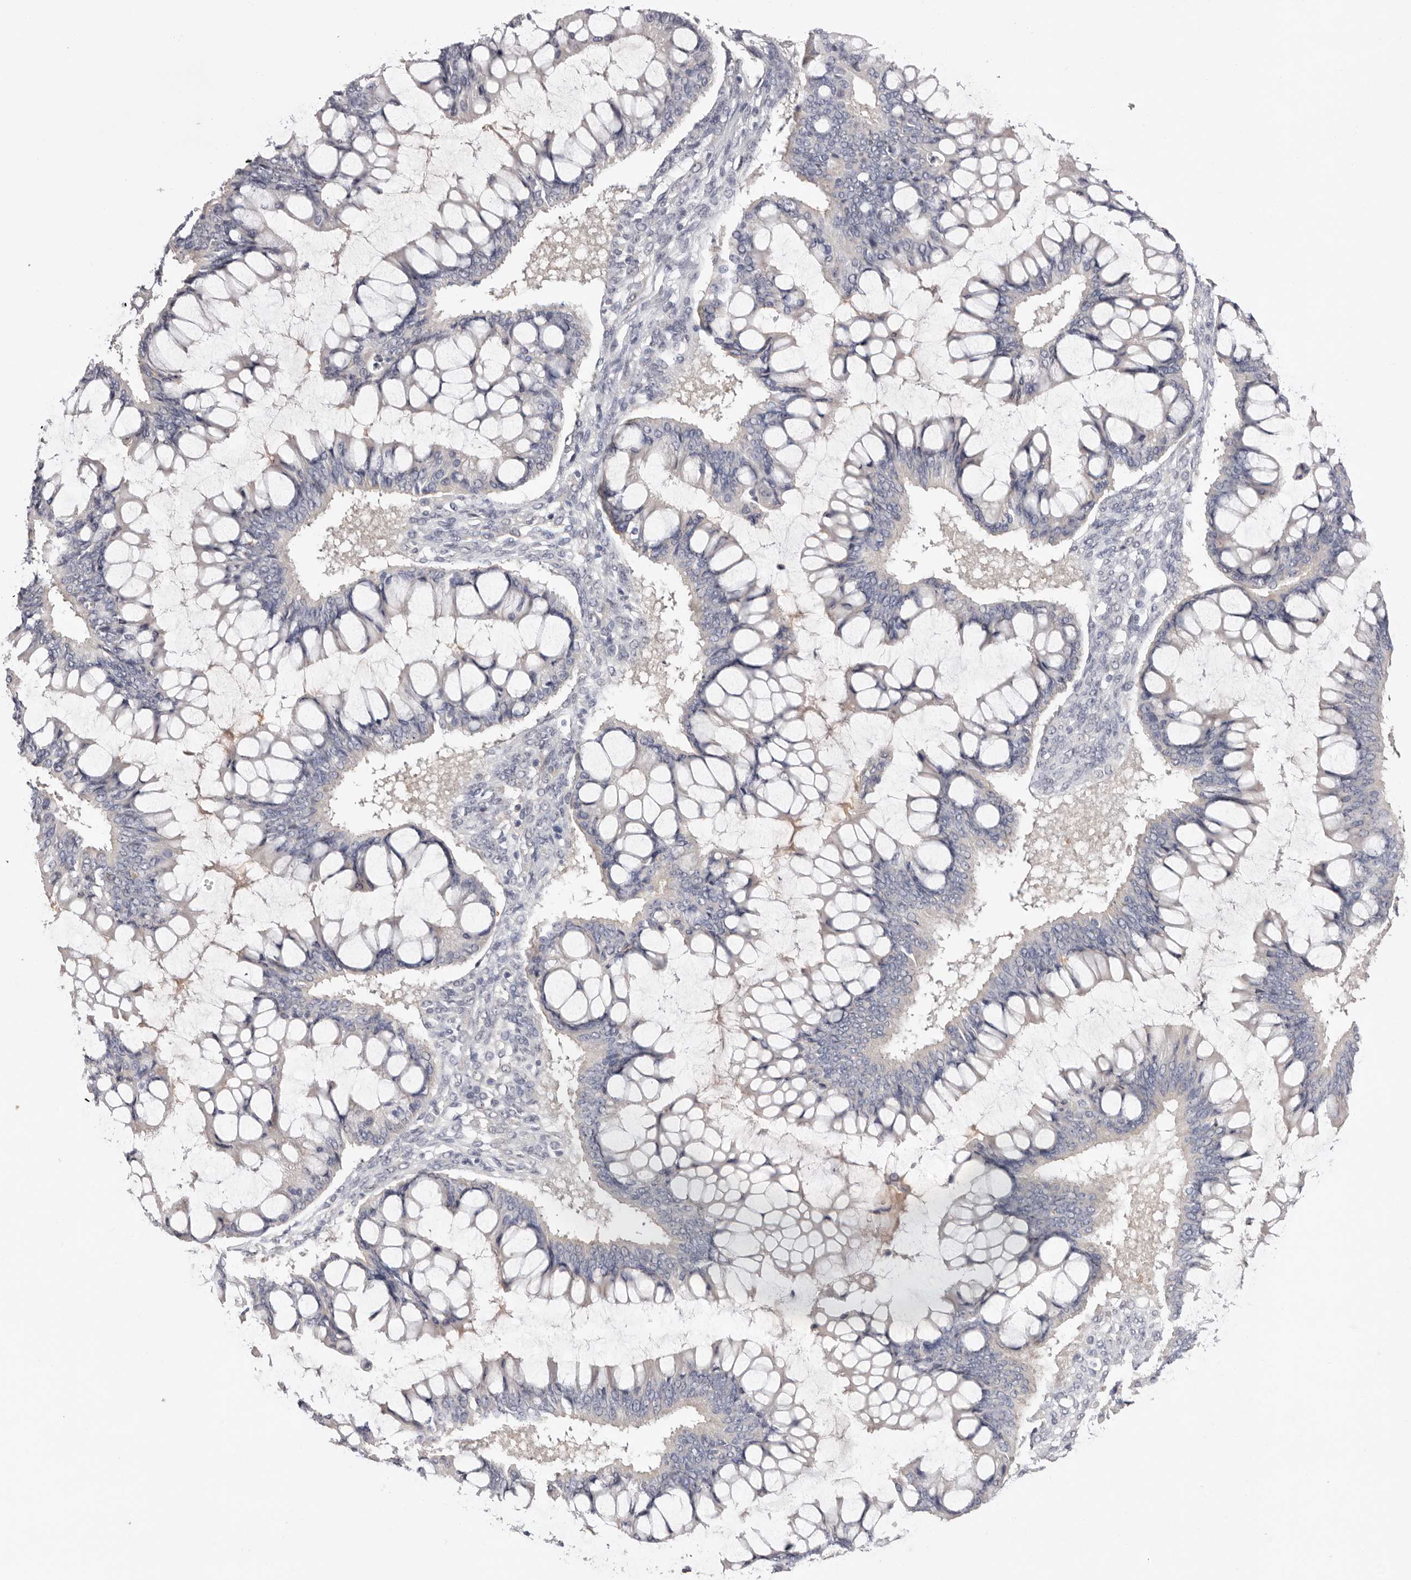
{"staining": {"intensity": "negative", "quantity": "none", "location": "none"}, "tissue": "ovarian cancer", "cell_type": "Tumor cells", "image_type": "cancer", "snomed": [{"axis": "morphology", "description": "Cystadenocarcinoma, mucinous, NOS"}, {"axis": "topography", "description": "Ovary"}], "caption": "This is an immunohistochemistry (IHC) image of human ovarian cancer. There is no positivity in tumor cells.", "gene": "LMLN", "patient": {"sex": "female", "age": 73}}